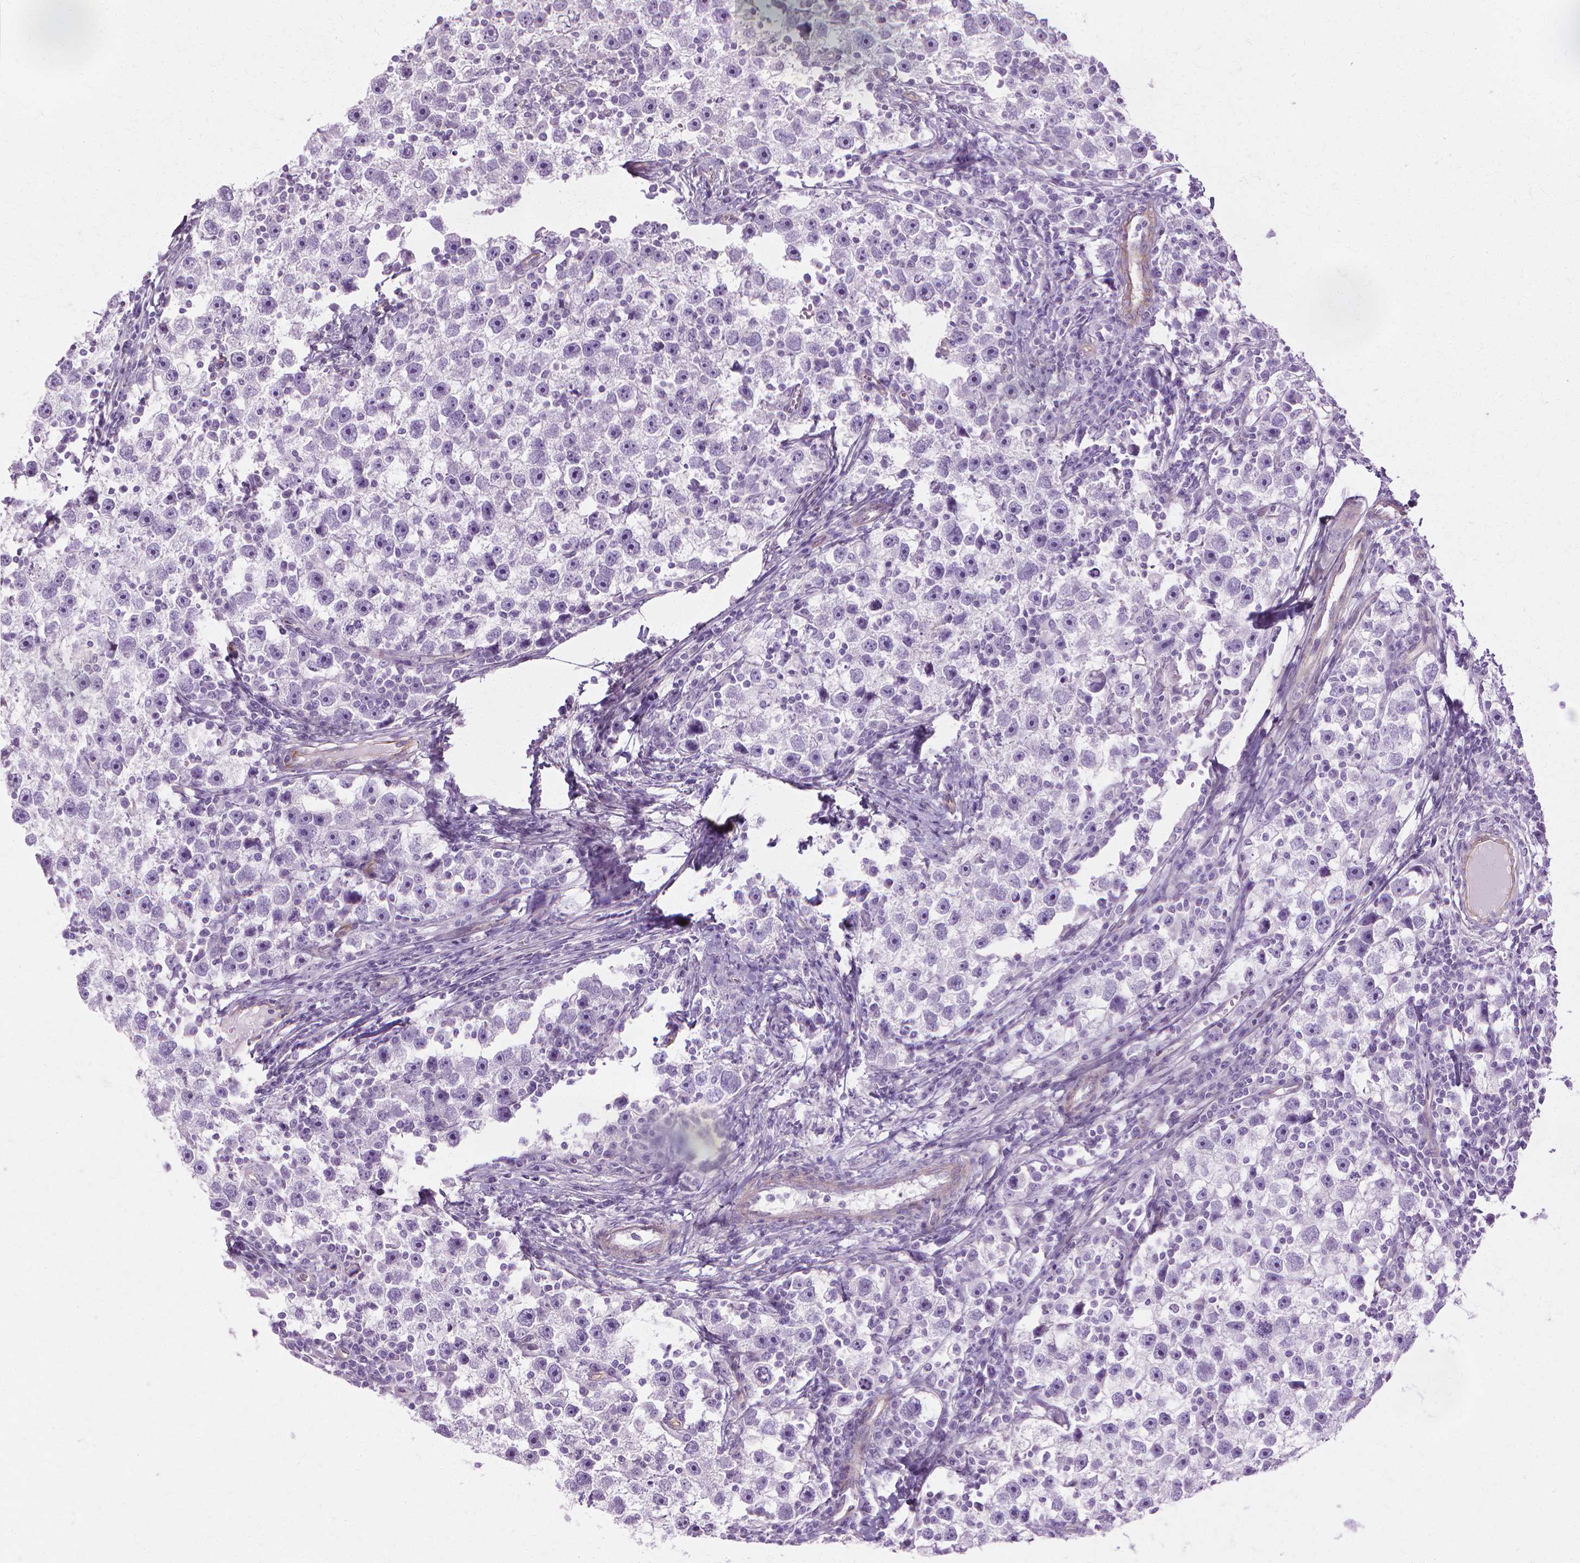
{"staining": {"intensity": "negative", "quantity": "none", "location": "none"}, "tissue": "testis cancer", "cell_type": "Tumor cells", "image_type": "cancer", "snomed": [{"axis": "morphology", "description": "Seminoma, NOS"}, {"axis": "topography", "description": "Testis"}], "caption": "High power microscopy photomicrograph of an immunohistochemistry micrograph of testis cancer, revealing no significant expression in tumor cells.", "gene": "CFAP157", "patient": {"sex": "male", "age": 30}}